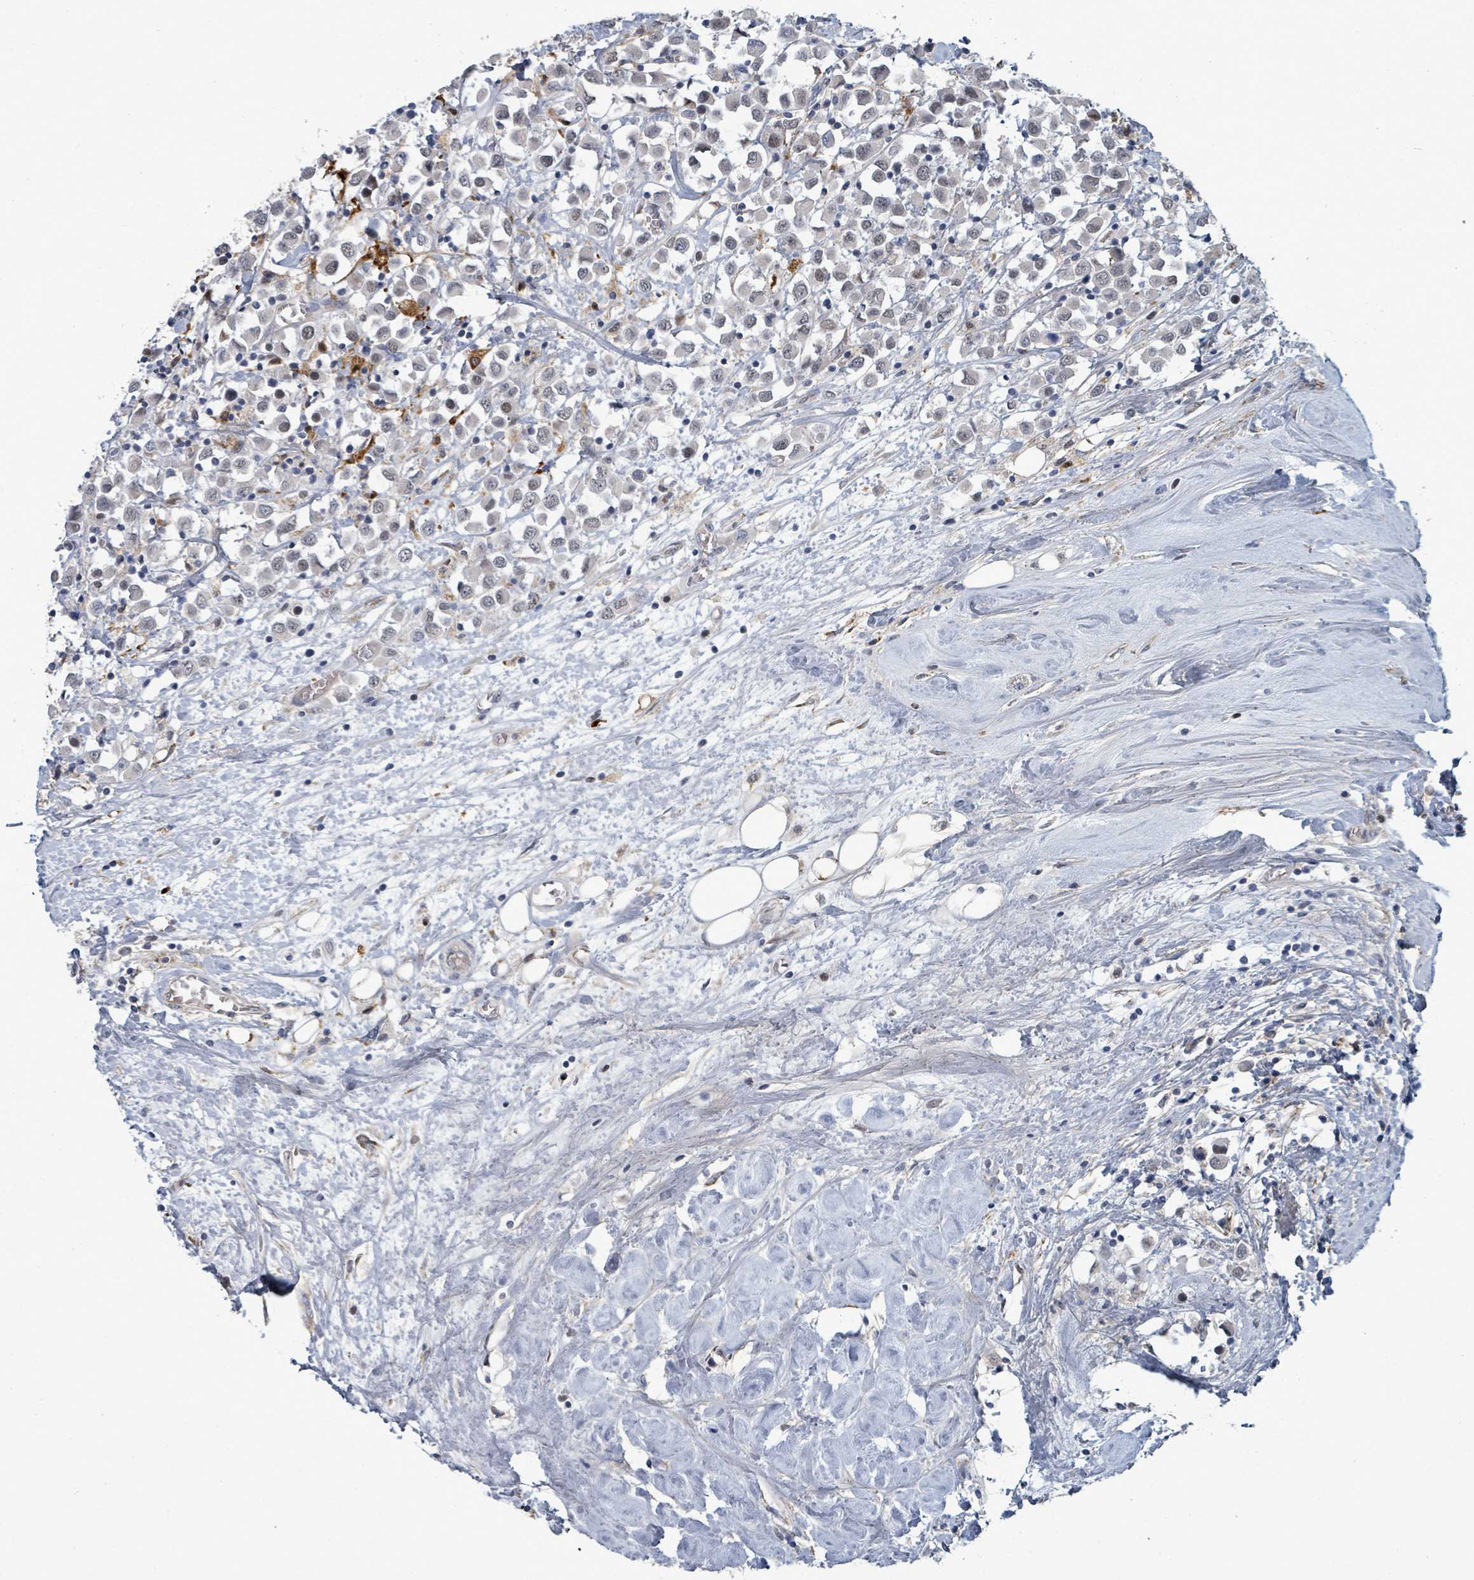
{"staining": {"intensity": "negative", "quantity": "none", "location": "none"}, "tissue": "breast cancer", "cell_type": "Tumor cells", "image_type": "cancer", "snomed": [{"axis": "morphology", "description": "Duct carcinoma"}, {"axis": "topography", "description": "Breast"}], "caption": "Breast cancer (invasive ductal carcinoma) was stained to show a protein in brown. There is no significant expression in tumor cells. (DAB immunohistochemistry (IHC), high magnification).", "gene": "TRDMT1", "patient": {"sex": "female", "age": 61}}